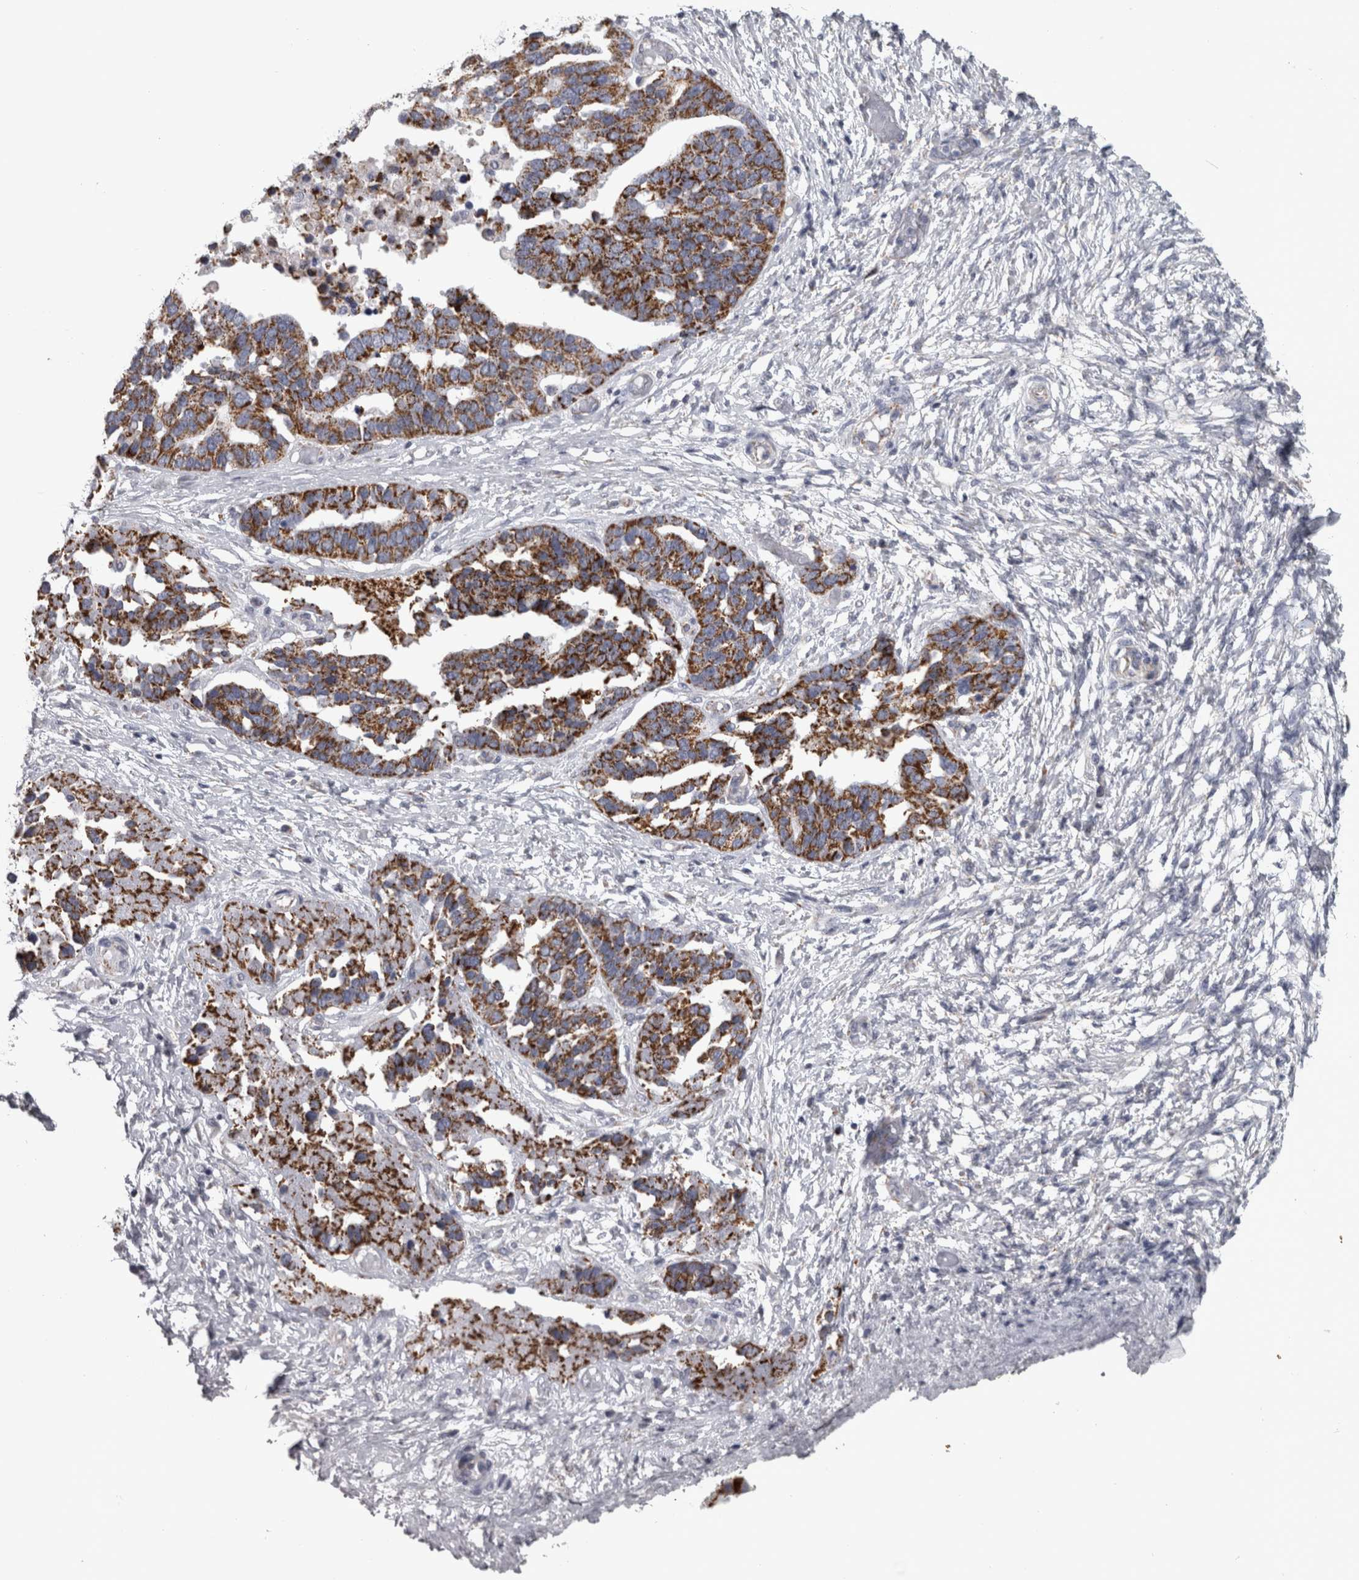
{"staining": {"intensity": "strong", "quantity": ">75%", "location": "cytoplasmic/membranous"}, "tissue": "ovarian cancer", "cell_type": "Tumor cells", "image_type": "cancer", "snomed": [{"axis": "morphology", "description": "Cystadenocarcinoma, serous, NOS"}, {"axis": "topography", "description": "Ovary"}], "caption": "Ovarian cancer was stained to show a protein in brown. There is high levels of strong cytoplasmic/membranous positivity in approximately >75% of tumor cells. Using DAB (brown) and hematoxylin (blue) stains, captured at high magnification using brightfield microscopy.", "gene": "DBT", "patient": {"sex": "female", "age": 44}}